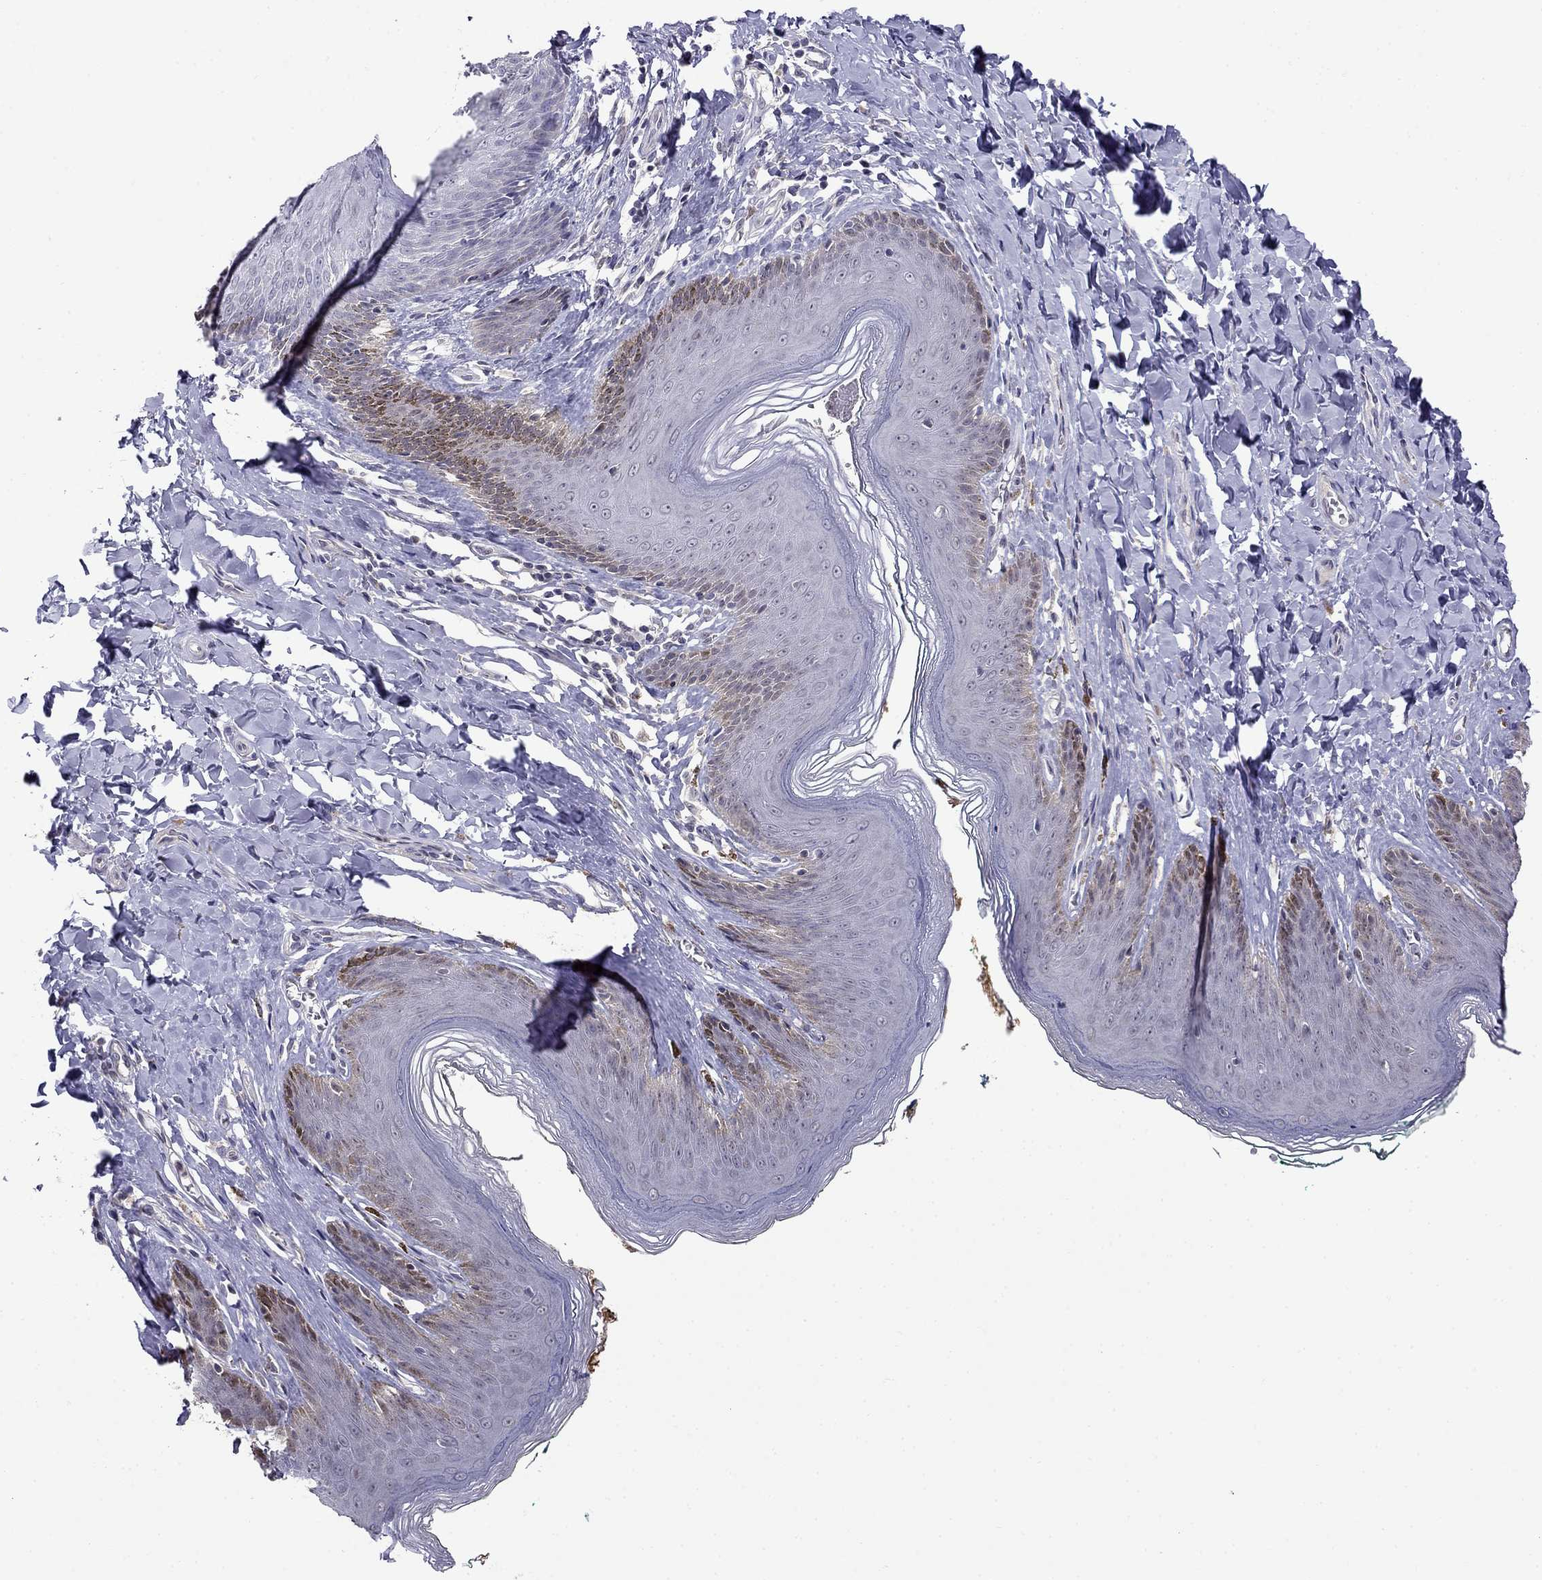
{"staining": {"intensity": "weak", "quantity": "<25%", "location": "cytoplasmic/membranous"}, "tissue": "skin", "cell_type": "Epidermal cells", "image_type": "normal", "snomed": [{"axis": "morphology", "description": "Normal tissue, NOS"}, {"axis": "topography", "description": "Vulva"}, {"axis": "topography", "description": "Peripheral nerve tissue"}], "caption": "Immunohistochemical staining of normal skin displays no significant positivity in epidermal cells.", "gene": "LRRC39", "patient": {"sex": "female", "age": 66}}